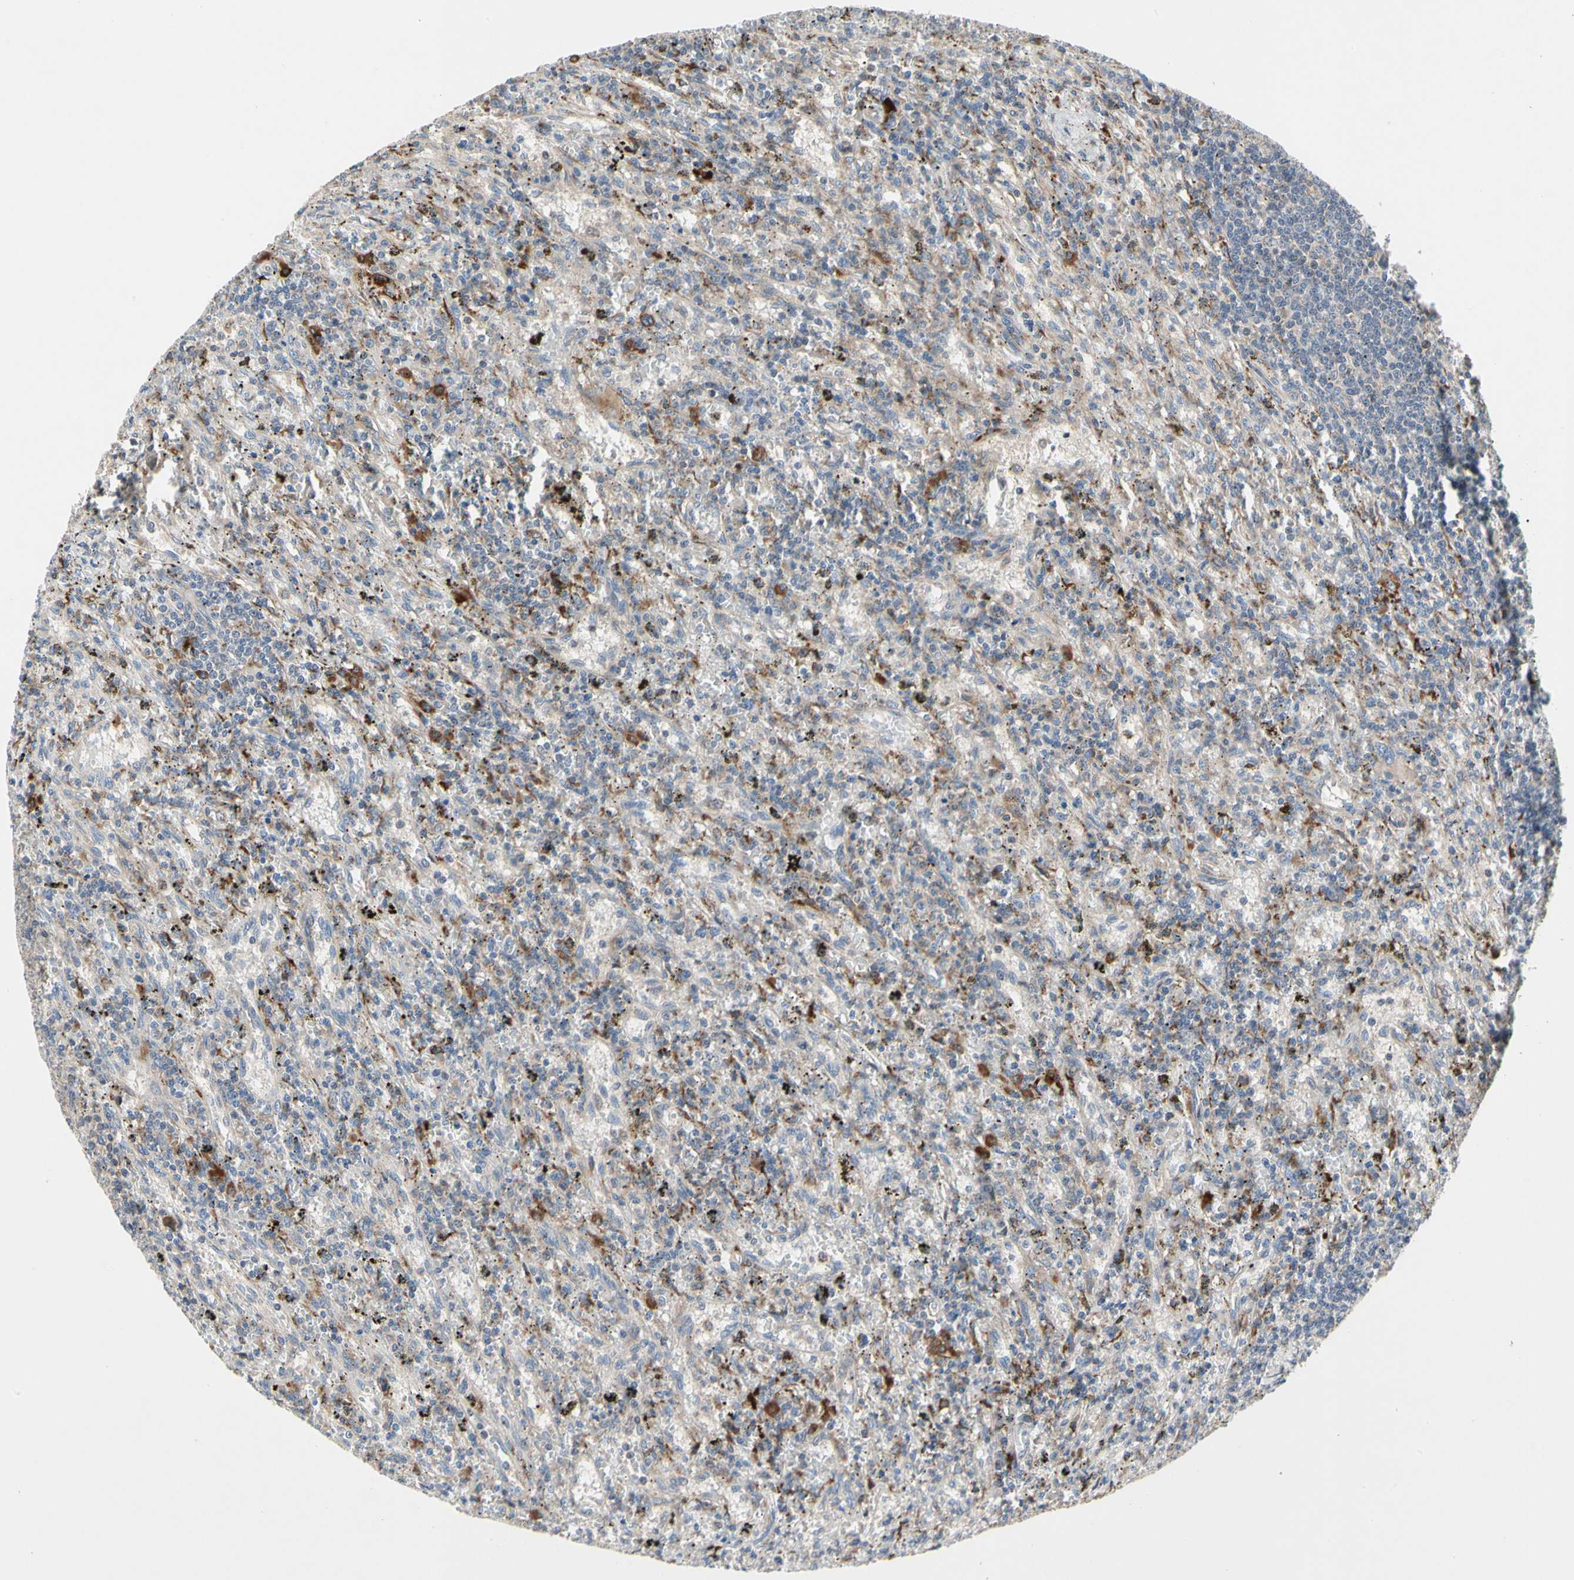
{"staining": {"intensity": "weak", "quantity": "25%-75%", "location": "cytoplasmic/membranous"}, "tissue": "lymphoma", "cell_type": "Tumor cells", "image_type": "cancer", "snomed": [{"axis": "morphology", "description": "Malignant lymphoma, non-Hodgkin's type, Low grade"}, {"axis": "topography", "description": "Spleen"}], "caption": "Lymphoma tissue displays weak cytoplasmic/membranous positivity in approximately 25%-75% of tumor cells, visualized by immunohistochemistry. (DAB (3,3'-diaminobenzidine) = brown stain, brightfield microscopy at high magnification).", "gene": "MMEL1", "patient": {"sex": "male", "age": 76}}